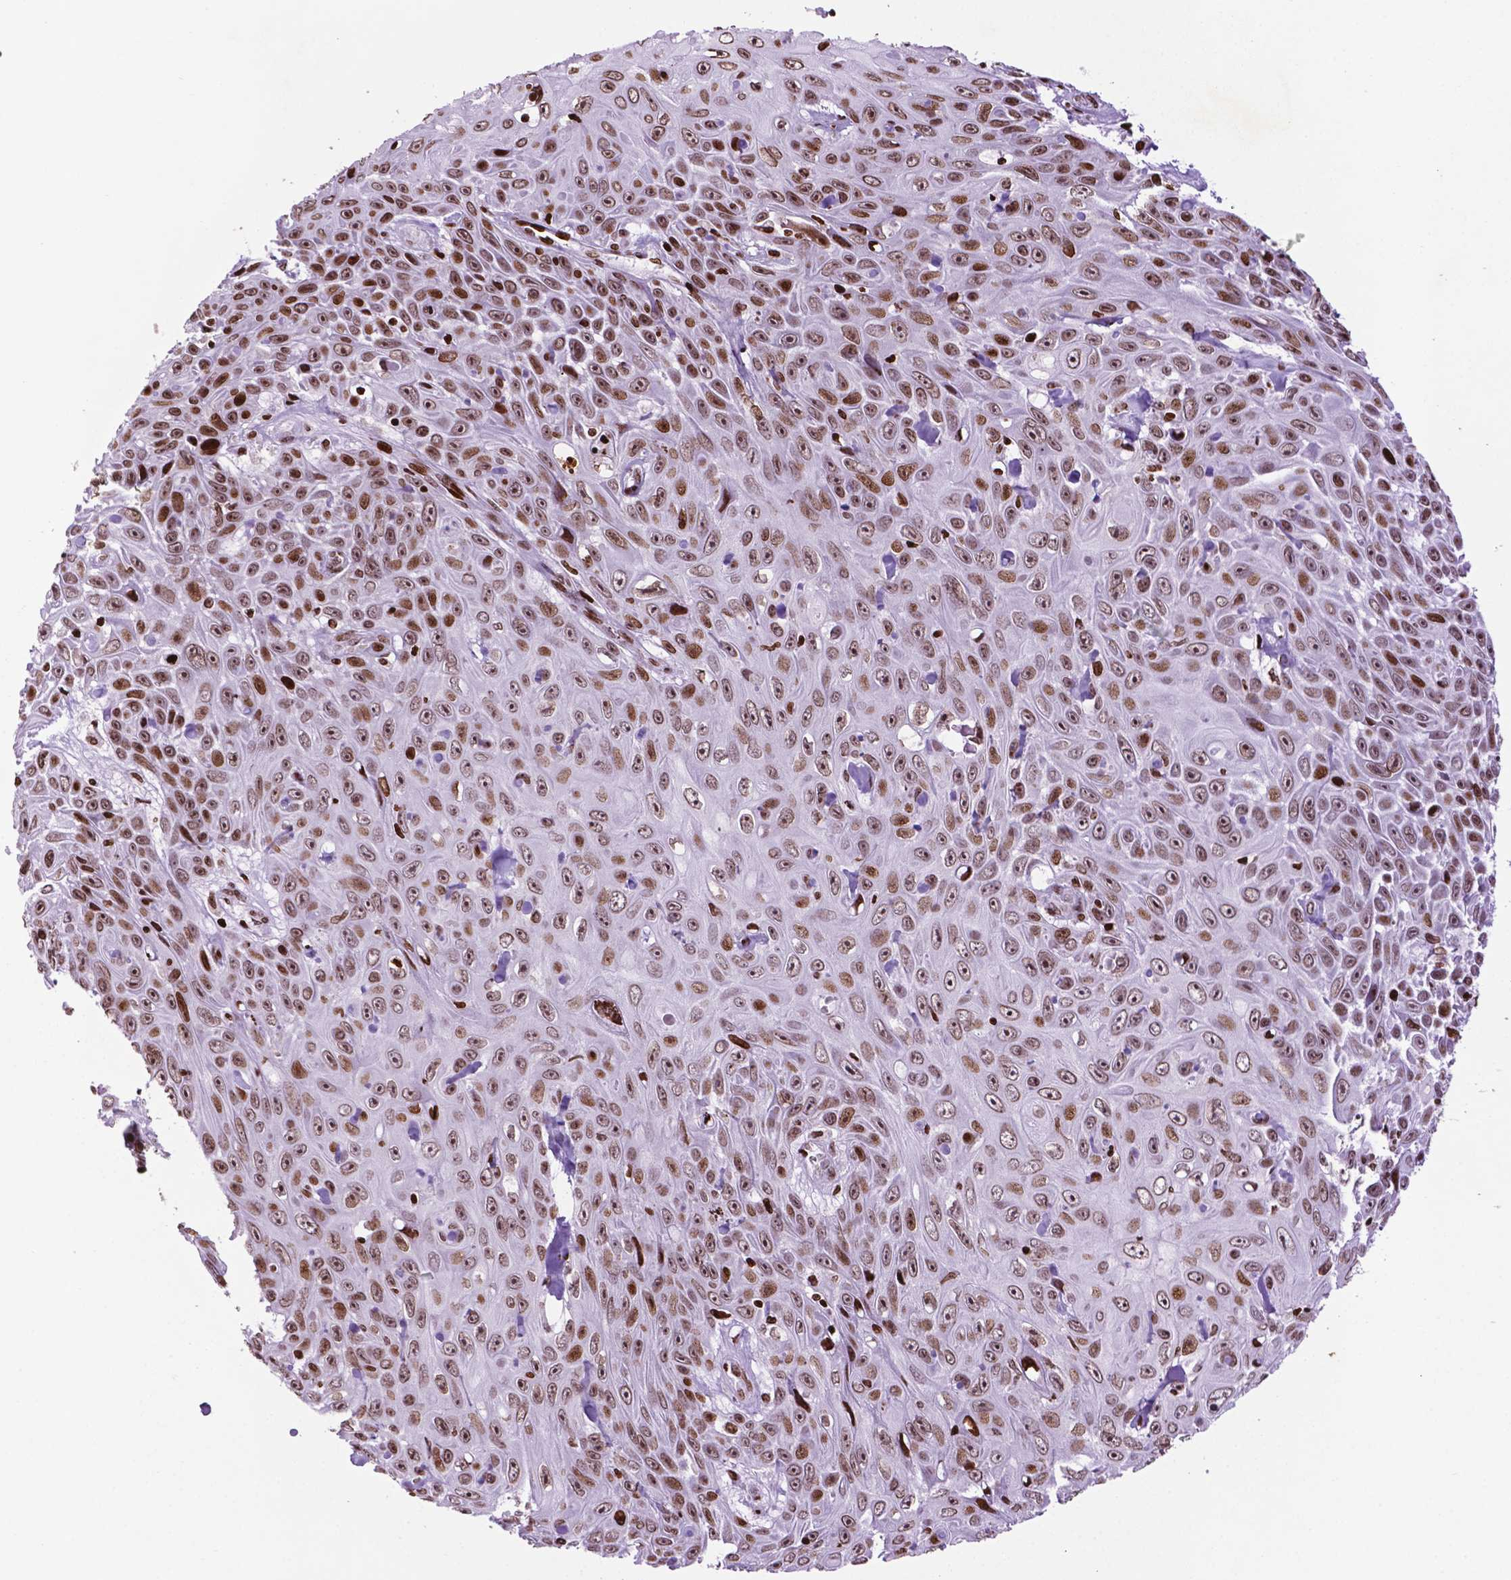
{"staining": {"intensity": "moderate", "quantity": ">75%", "location": "nuclear"}, "tissue": "skin cancer", "cell_type": "Tumor cells", "image_type": "cancer", "snomed": [{"axis": "morphology", "description": "Squamous cell carcinoma, NOS"}, {"axis": "topography", "description": "Skin"}], "caption": "Moderate nuclear expression for a protein is appreciated in approximately >75% of tumor cells of squamous cell carcinoma (skin) using immunohistochemistry.", "gene": "TMEM250", "patient": {"sex": "male", "age": 82}}